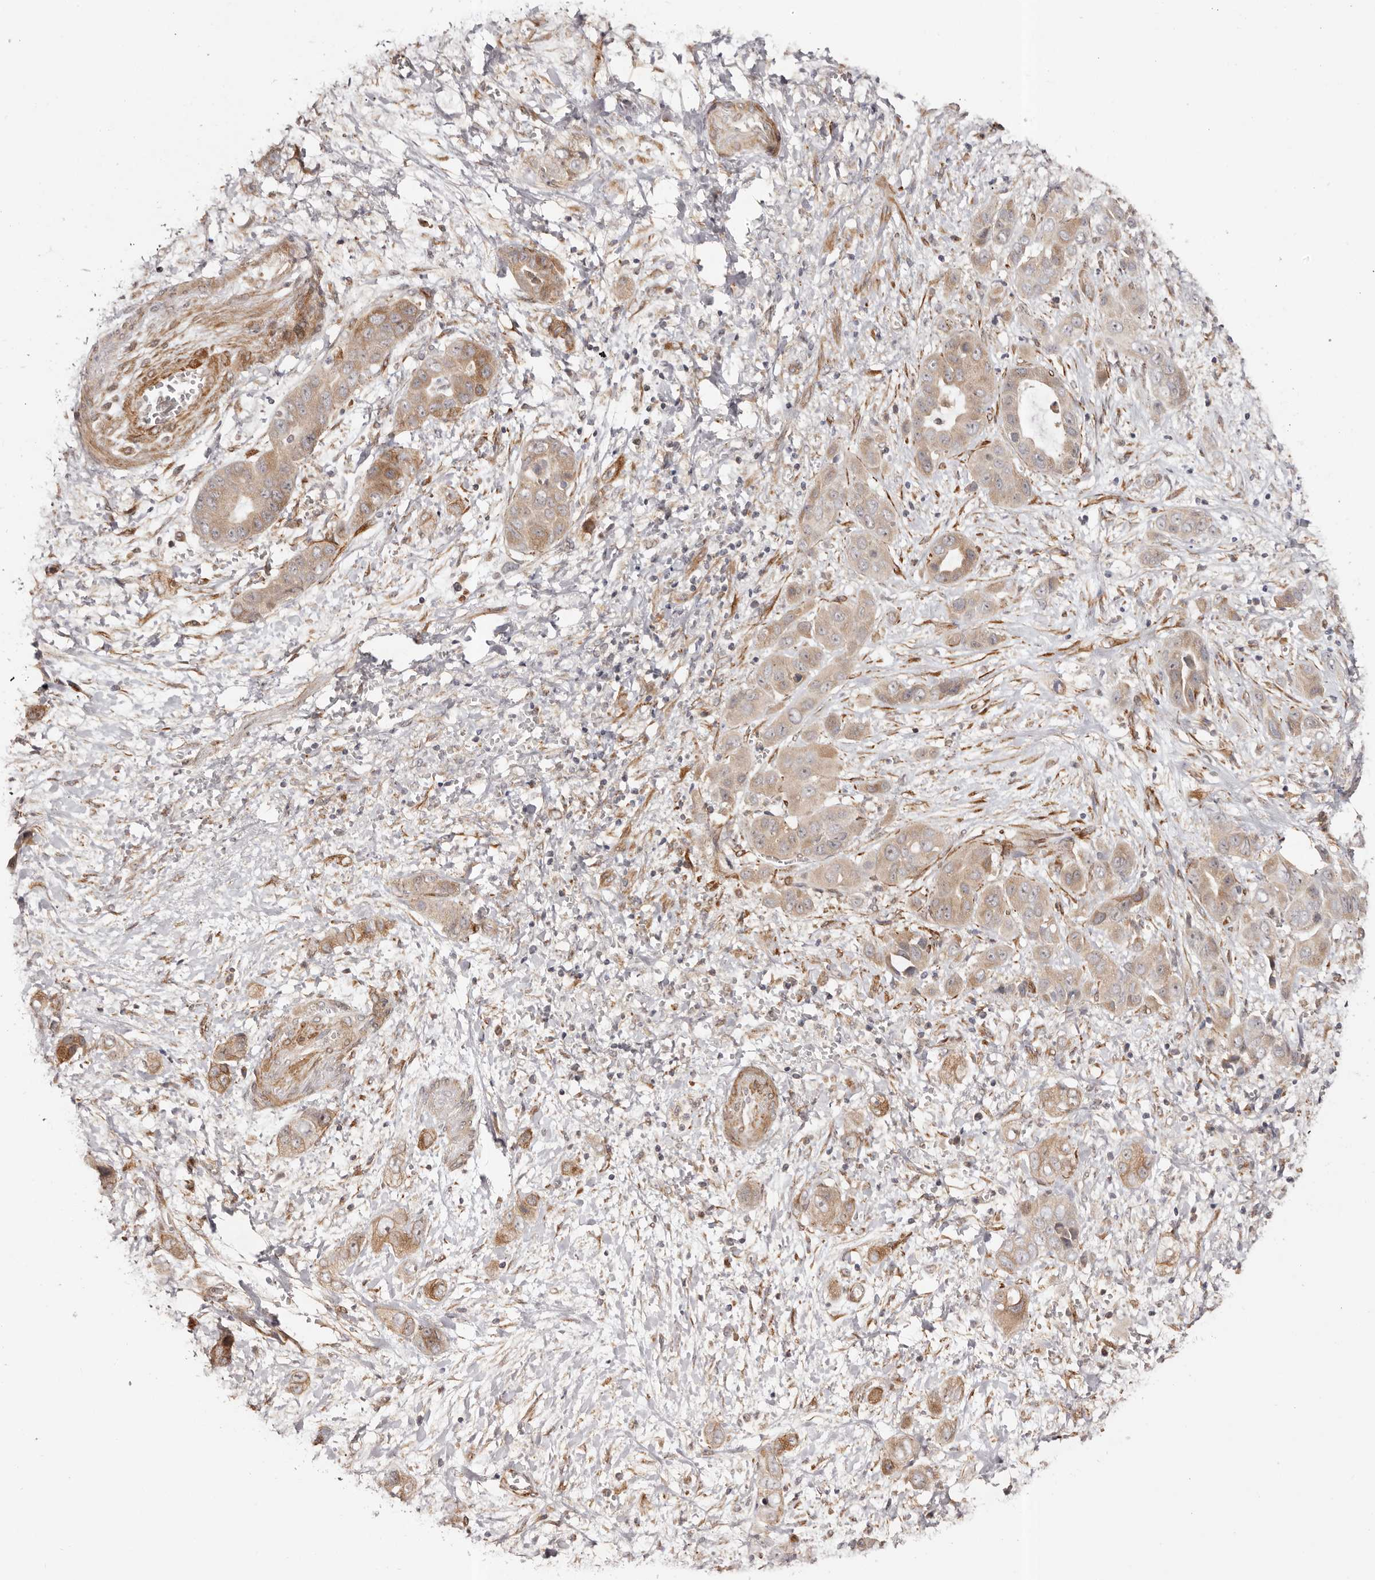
{"staining": {"intensity": "moderate", "quantity": "<25%", "location": "cytoplasmic/membranous"}, "tissue": "liver cancer", "cell_type": "Tumor cells", "image_type": "cancer", "snomed": [{"axis": "morphology", "description": "Cholangiocarcinoma"}, {"axis": "topography", "description": "Liver"}], "caption": "Cholangiocarcinoma (liver) stained for a protein exhibits moderate cytoplasmic/membranous positivity in tumor cells. Using DAB (brown) and hematoxylin (blue) stains, captured at high magnification using brightfield microscopy.", "gene": "MICAL2", "patient": {"sex": "female", "age": 52}}